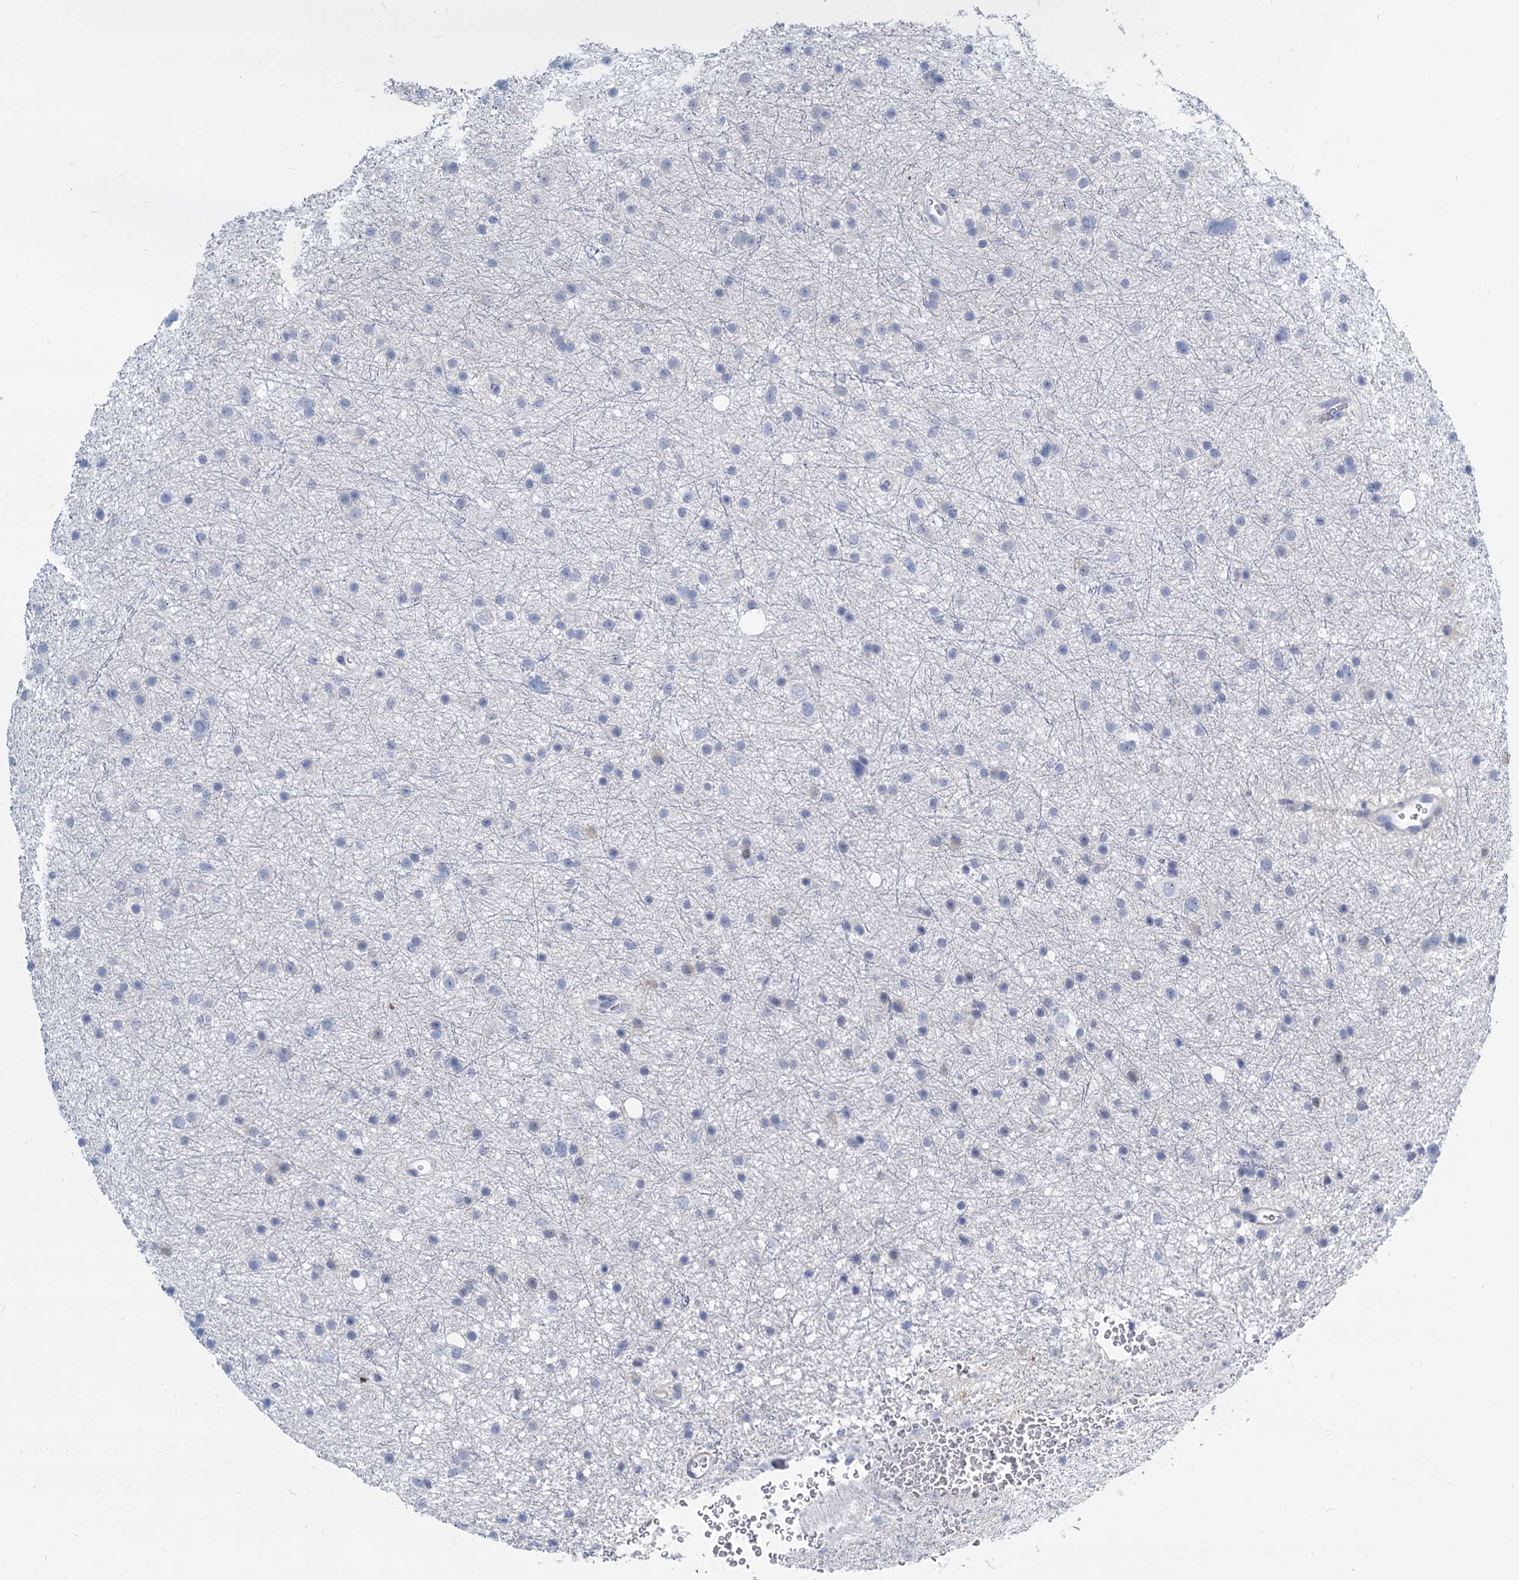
{"staining": {"intensity": "negative", "quantity": "none", "location": "none"}, "tissue": "glioma", "cell_type": "Tumor cells", "image_type": "cancer", "snomed": [{"axis": "morphology", "description": "Glioma, malignant, Low grade"}, {"axis": "topography", "description": "Cerebral cortex"}], "caption": "Tumor cells show no significant expression in malignant glioma (low-grade).", "gene": "GSTM3", "patient": {"sex": "female", "age": 39}}